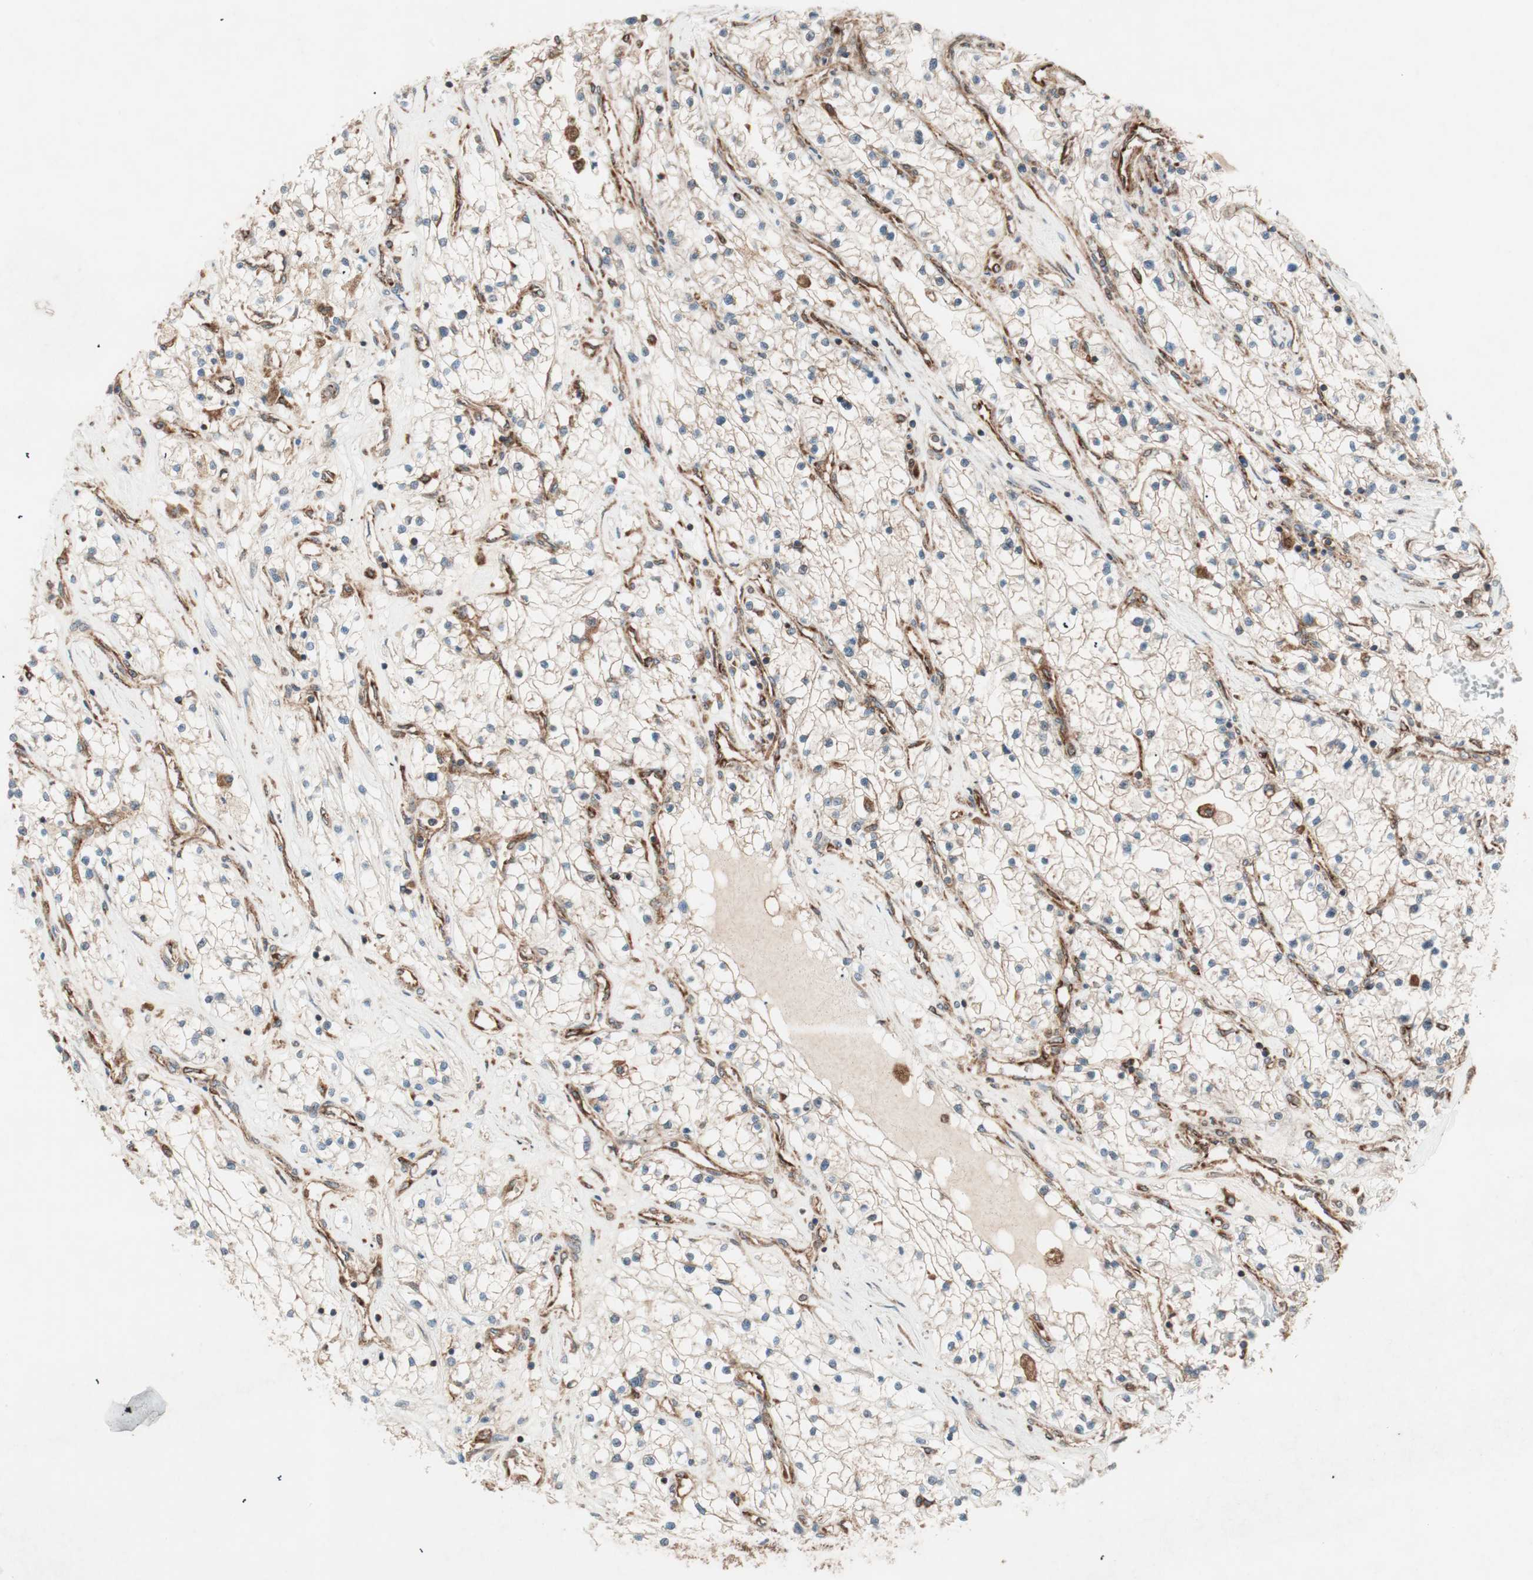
{"staining": {"intensity": "weak", "quantity": "25%-75%", "location": "cytoplasmic/membranous"}, "tissue": "renal cancer", "cell_type": "Tumor cells", "image_type": "cancer", "snomed": [{"axis": "morphology", "description": "Adenocarcinoma, NOS"}, {"axis": "topography", "description": "Kidney"}], "caption": "Human adenocarcinoma (renal) stained for a protein (brown) reveals weak cytoplasmic/membranous positive positivity in about 25%-75% of tumor cells.", "gene": "RAB5A", "patient": {"sex": "male", "age": 68}}